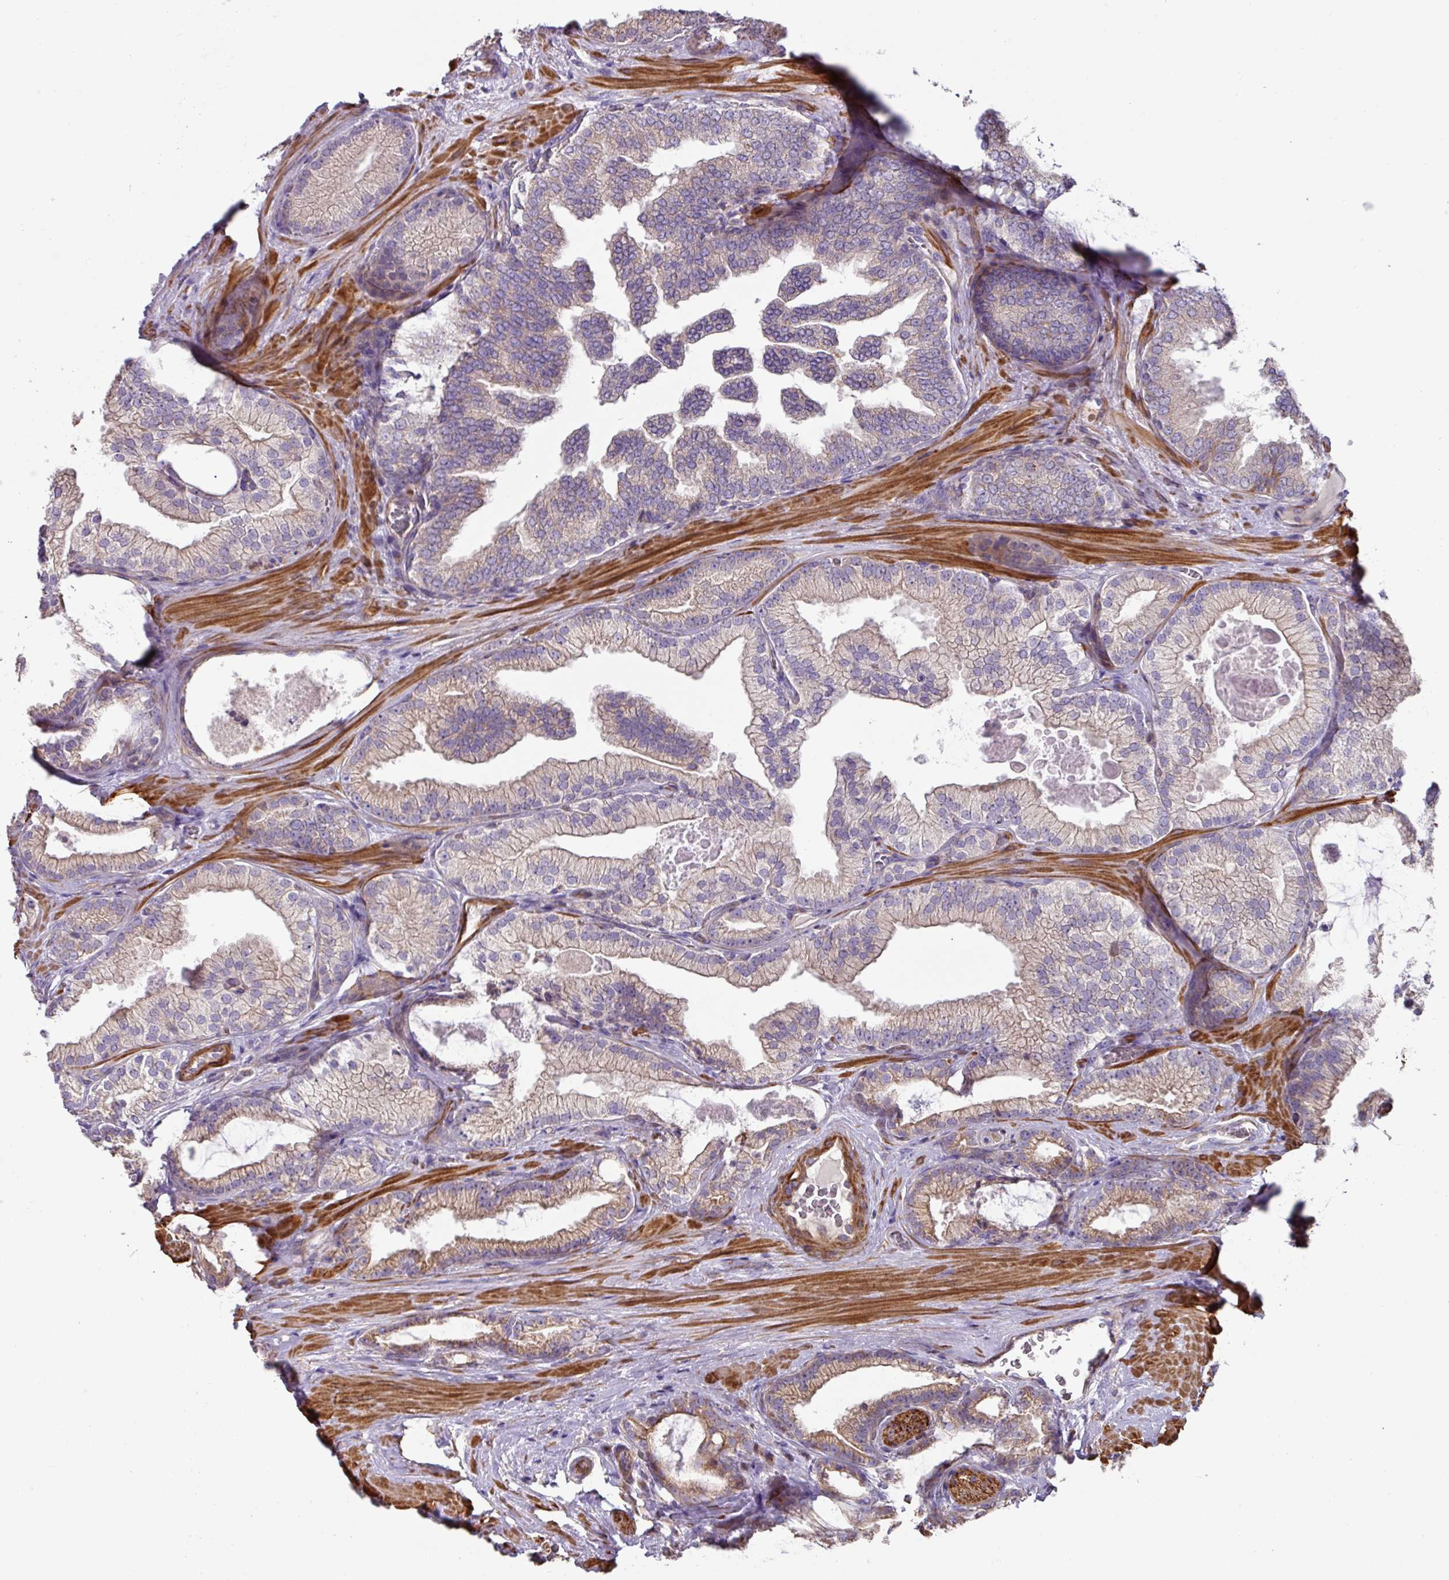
{"staining": {"intensity": "moderate", "quantity": "25%-75%", "location": "cytoplasmic/membranous"}, "tissue": "prostate cancer", "cell_type": "Tumor cells", "image_type": "cancer", "snomed": [{"axis": "morphology", "description": "Adenocarcinoma, High grade"}, {"axis": "topography", "description": "Prostate"}], "caption": "Prostate cancer stained with immunohistochemistry (IHC) demonstrates moderate cytoplasmic/membranous positivity in approximately 25%-75% of tumor cells. The staining was performed using DAB to visualize the protein expression in brown, while the nuclei were stained in blue with hematoxylin (Magnification: 20x).", "gene": "MRRF", "patient": {"sex": "male", "age": 68}}